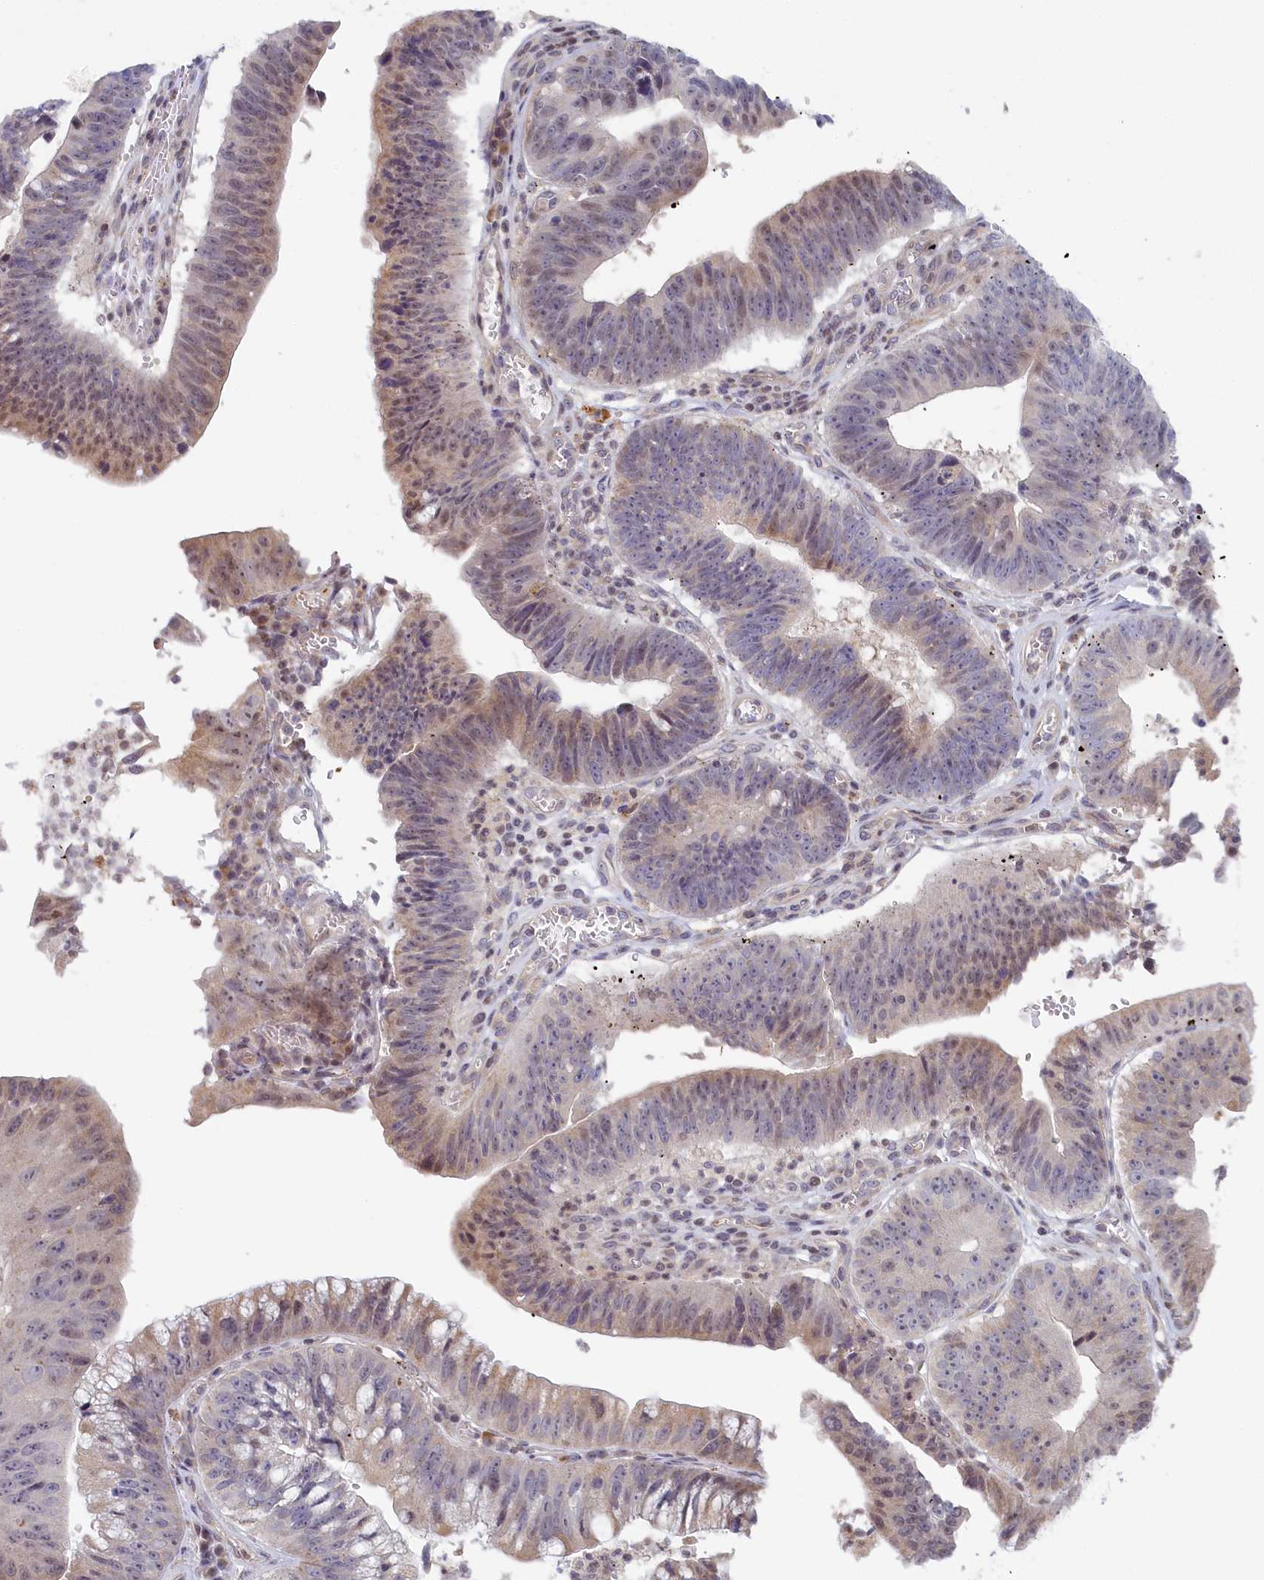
{"staining": {"intensity": "weak", "quantity": "25%-75%", "location": "cytoplasmic/membranous,nuclear"}, "tissue": "stomach cancer", "cell_type": "Tumor cells", "image_type": "cancer", "snomed": [{"axis": "morphology", "description": "Adenocarcinoma, NOS"}, {"axis": "topography", "description": "Stomach"}], "caption": "A photomicrograph of human stomach cancer (adenocarcinoma) stained for a protein displays weak cytoplasmic/membranous and nuclear brown staining in tumor cells. The staining was performed using DAB (3,3'-diaminobenzidine), with brown indicating positive protein expression. Nuclei are stained blue with hematoxylin.", "gene": "INTS4", "patient": {"sex": "male", "age": 59}}